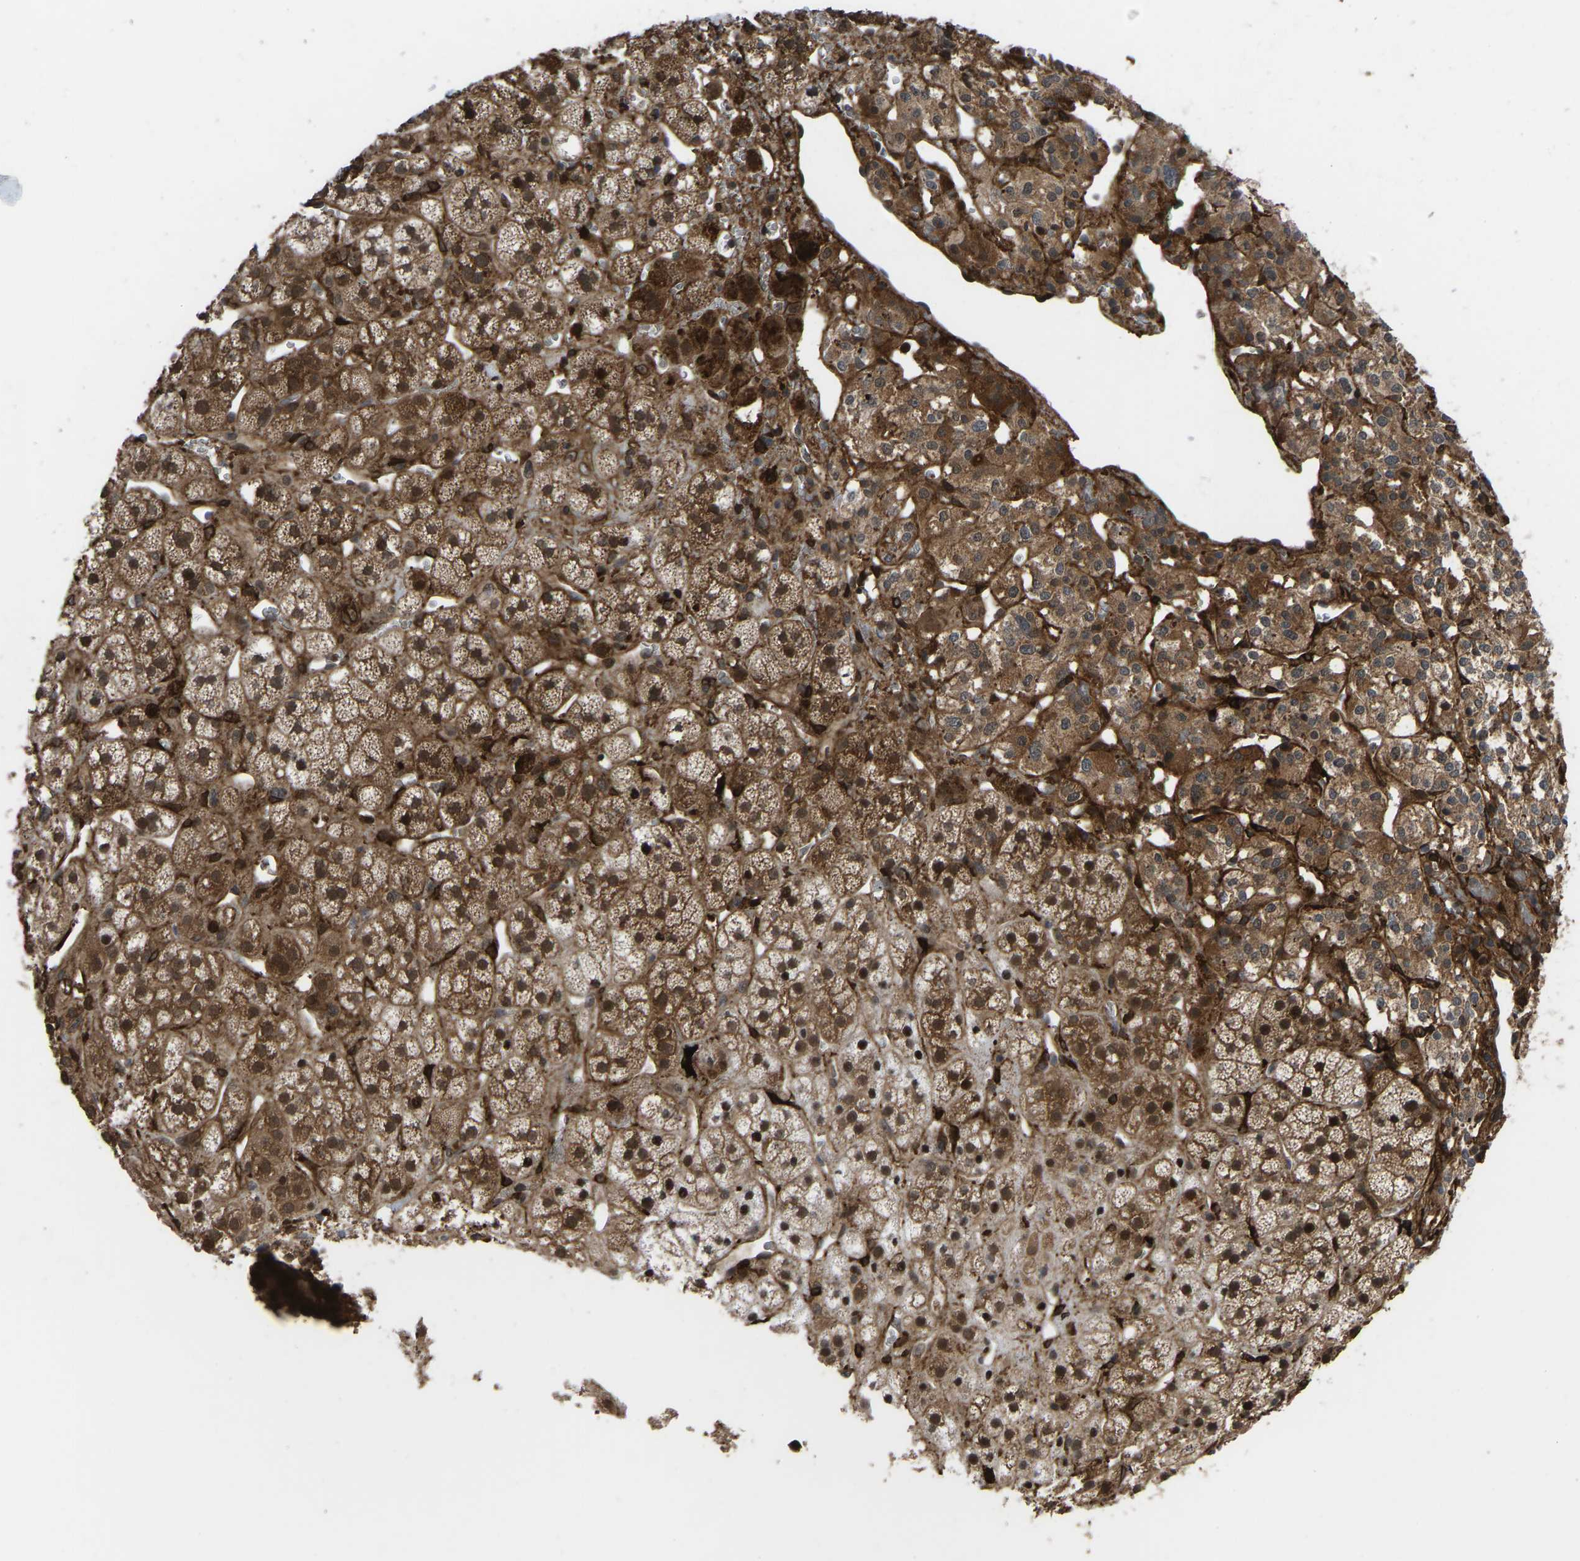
{"staining": {"intensity": "strong", "quantity": ">75%", "location": "cytoplasmic/membranous,nuclear"}, "tissue": "adrenal gland", "cell_type": "Glandular cells", "image_type": "normal", "snomed": [{"axis": "morphology", "description": "Normal tissue, NOS"}, {"axis": "topography", "description": "Adrenal gland"}], "caption": "Immunohistochemistry (DAB (3,3'-diaminobenzidine)) staining of normal adrenal gland shows strong cytoplasmic/membranous,nuclear protein staining in about >75% of glandular cells.", "gene": "CYP7B1", "patient": {"sex": "male", "age": 56}}